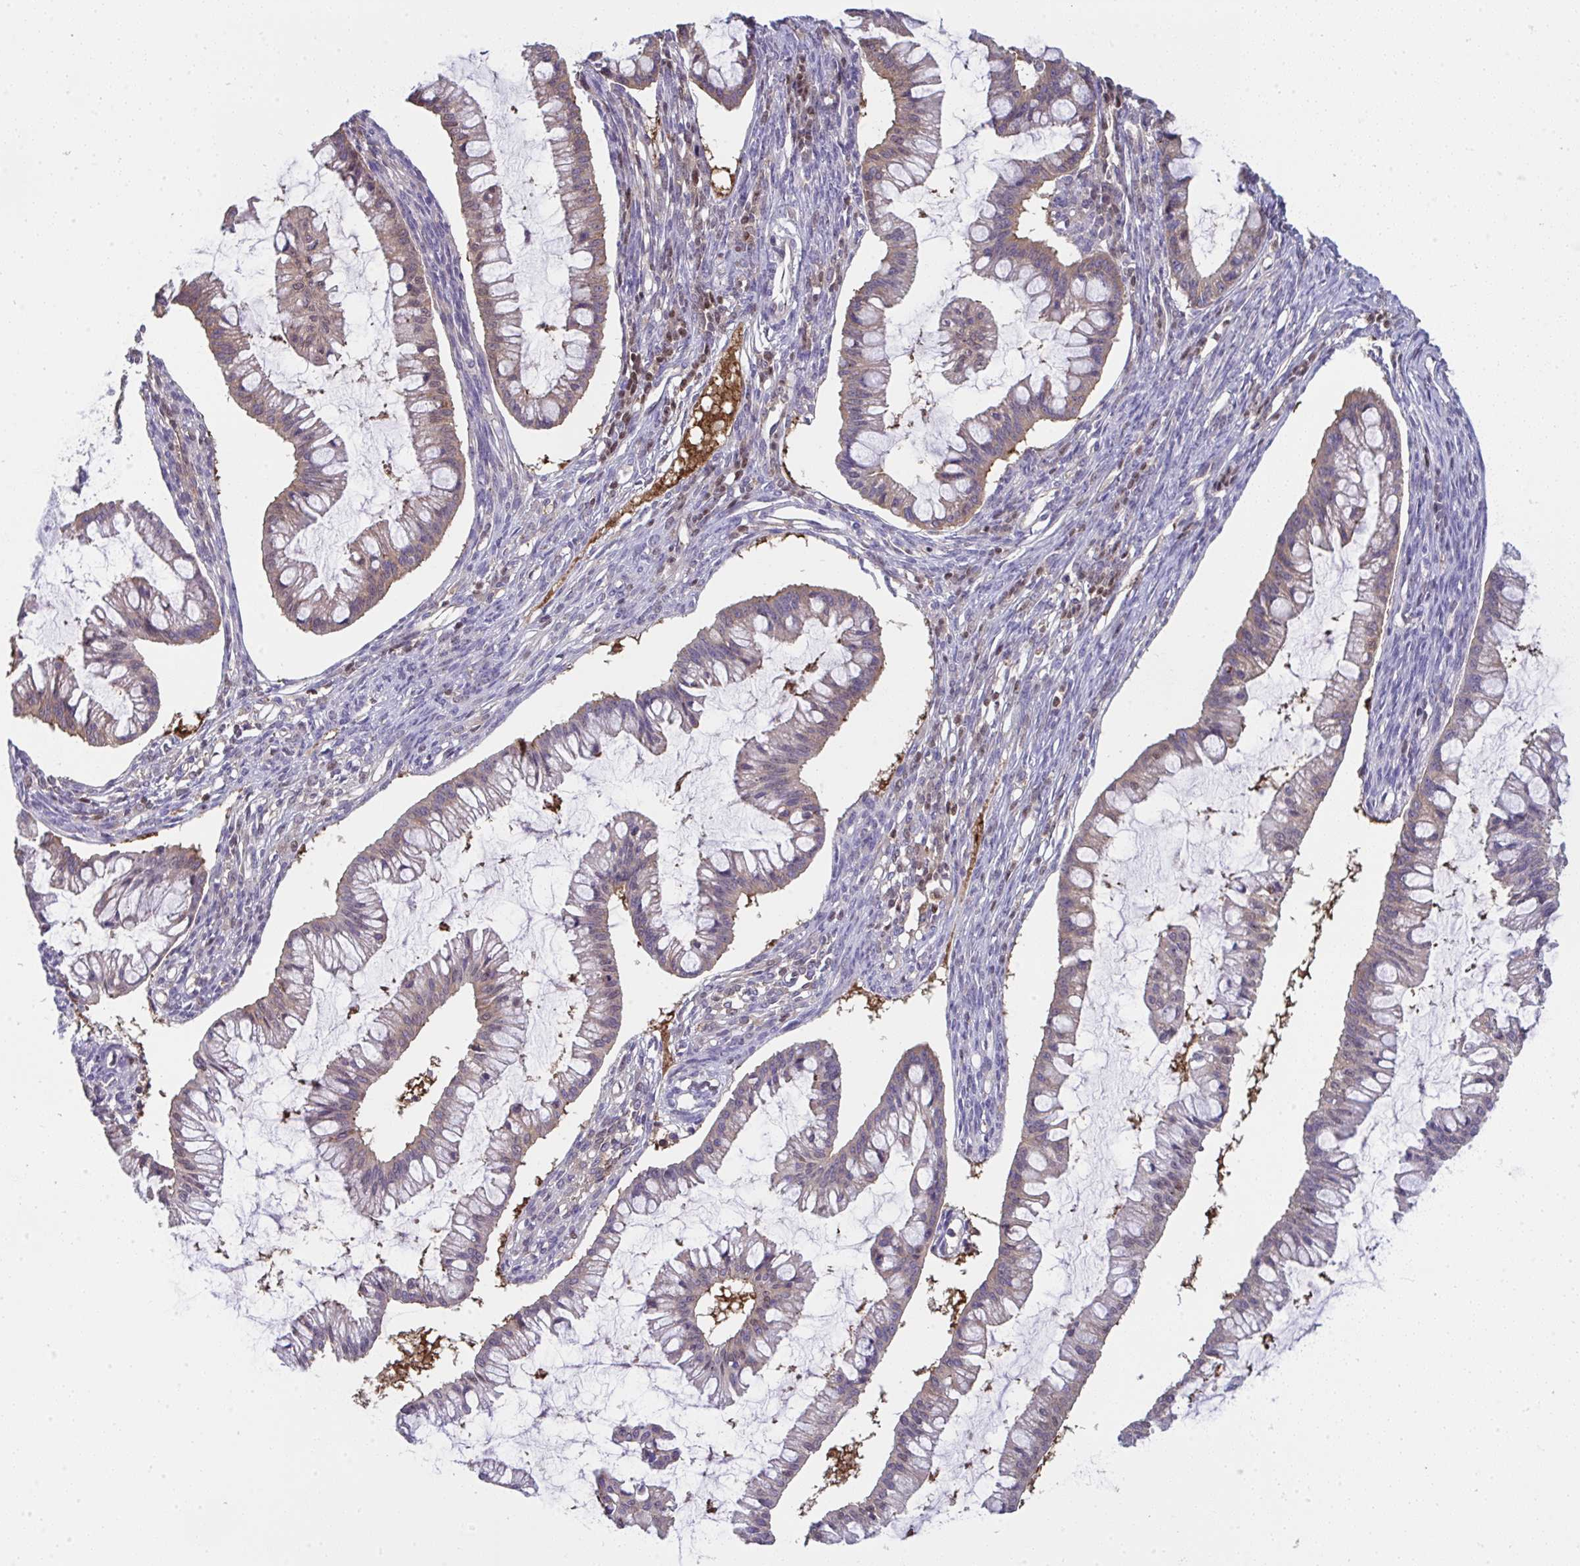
{"staining": {"intensity": "weak", "quantity": "25%-75%", "location": "cytoplasmic/membranous"}, "tissue": "ovarian cancer", "cell_type": "Tumor cells", "image_type": "cancer", "snomed": [{"axis": "morphology", "description": "Cystadenocarcinoma, mucinous, NOS"}, {"axis": "topography", "description": "Ovary"}], "caption": "Immunohistochemistry (IHC) of mucinous cystadenocarcinoma (ovarian) reveals low levels of weak cytoplasmic/membranous expression in approximately 25%-75% of tumor cells. Using DAB (3,3'-diaminobenzidine) (brown) and hematoxylin (blue) stains, captured at high magnification using brightfield microscopy.", "gene": "ALDH16A1", "patient": {"sex": "female", "age": 73}}